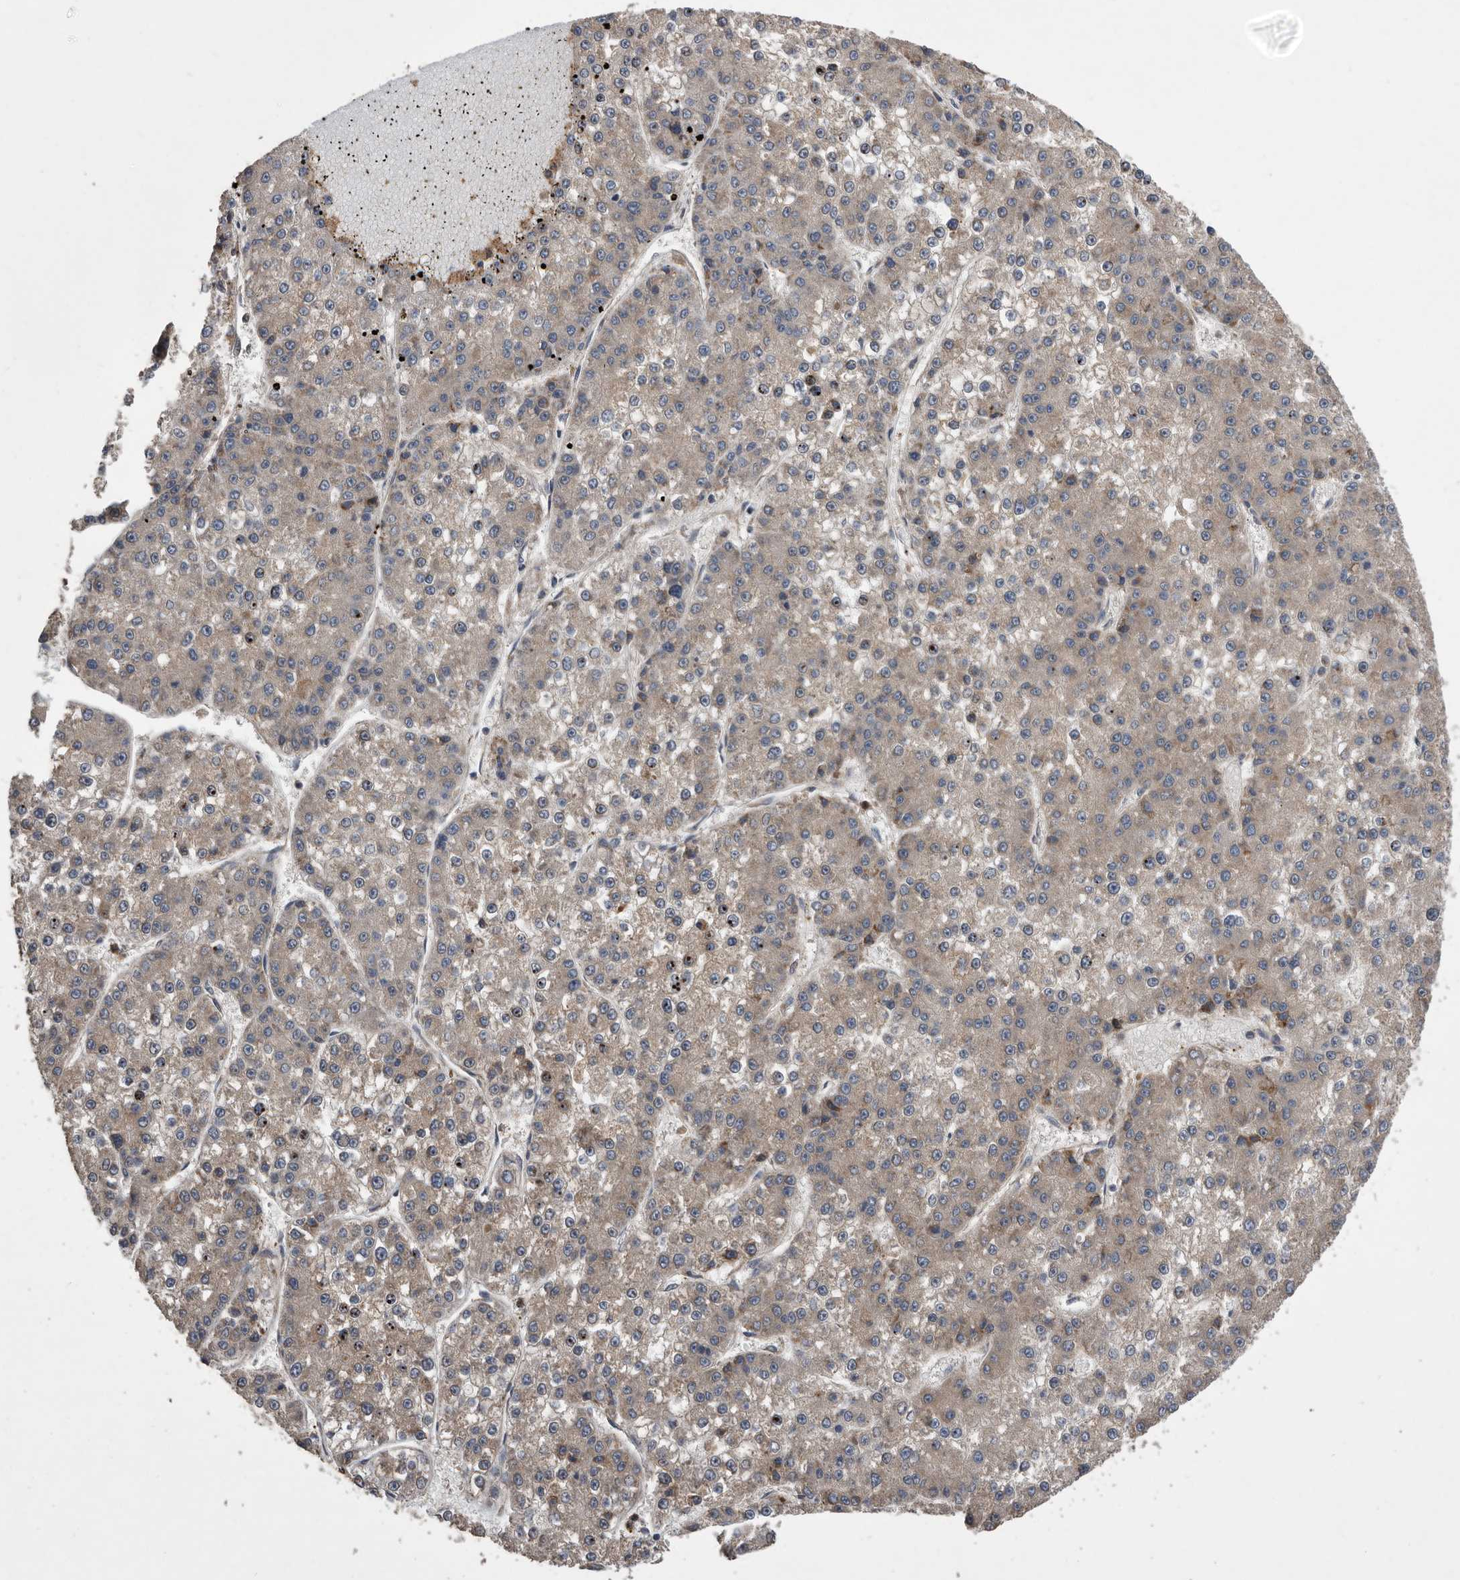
{"staining": {"intensity": "weak", "quantity": "25%-75%", "location": "cytoplasmic/membranous"}, "tissue": "liver cancer", "cell_type": "Tumor cells", "image_type": "cancer", "snomed": [{"axis": "morphology", "description": "Carcinoma, Hepatocellular, NOS"}, {"axis": "topography", "description": "Liver"}], "caption": "Tumor cells demonstrate low levels of weak cytoplasmic/membranous staining in approximately 25%-75% of cells in human hepatocellular carcinoma (liver).", "gene": "SERINC2", "patient": {"sex": "female", "age": 73}}